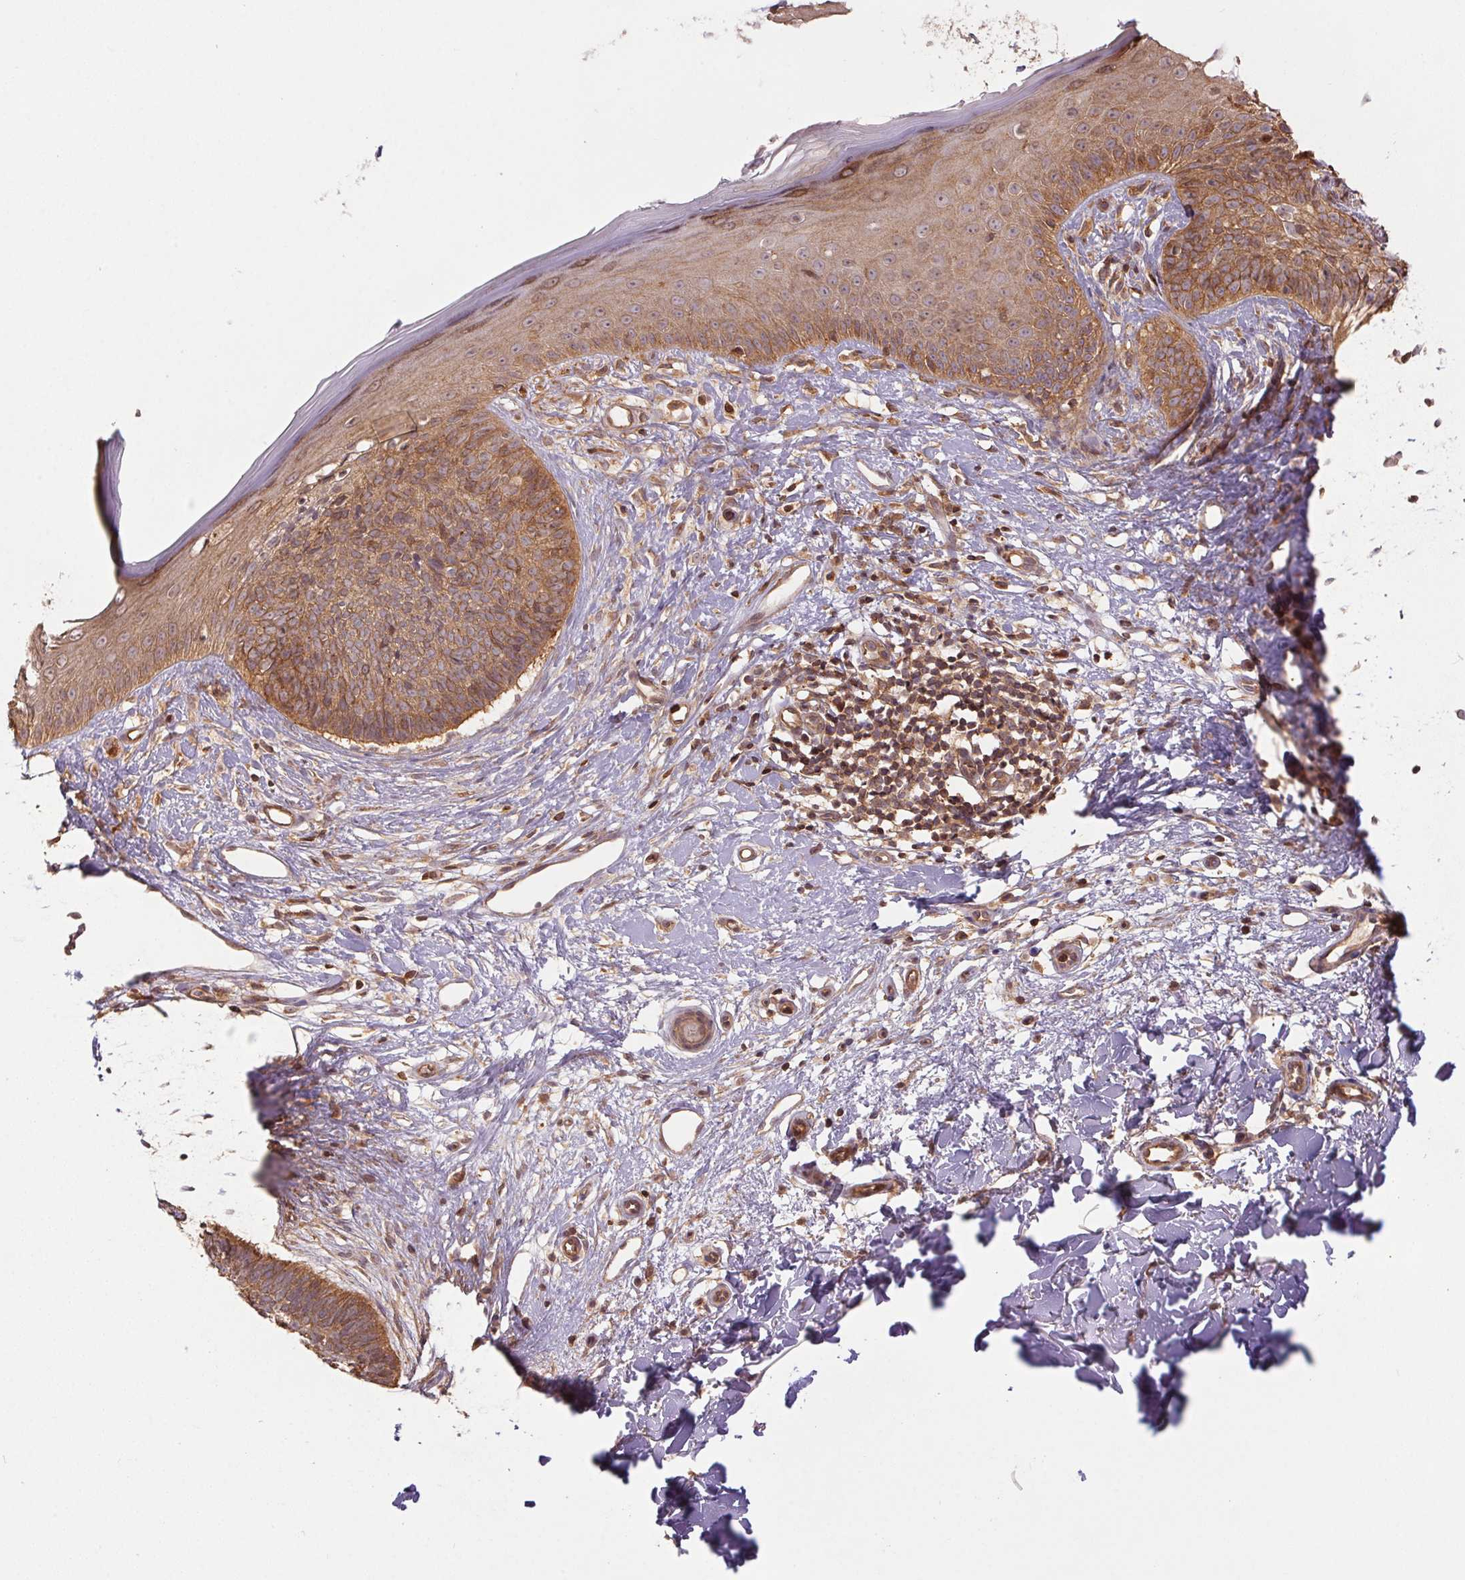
{"staining": {"intensity": "moderate", "quantity": ">75%", "location": "cytoplasmic/membranous,nuclear"}, "tissue": "skin cancer", "cell_type": "Tumor cells", "image_type": "cancer", "snomed": [{"axis": "morphology", "description": "Basal cell carcinoma"}, {"axis": "topography", "description": "Skin"}], "caption": "A high-resolution image shows immunohistochemistry staining of skin basal cell carcinoma, which exhibits moderate cytoplasmic/membranous and nuclear staining in approximately >75% of tumor cells.", "gene": "TUBA3D", "patient": {"sex": "male", "age": 51}}